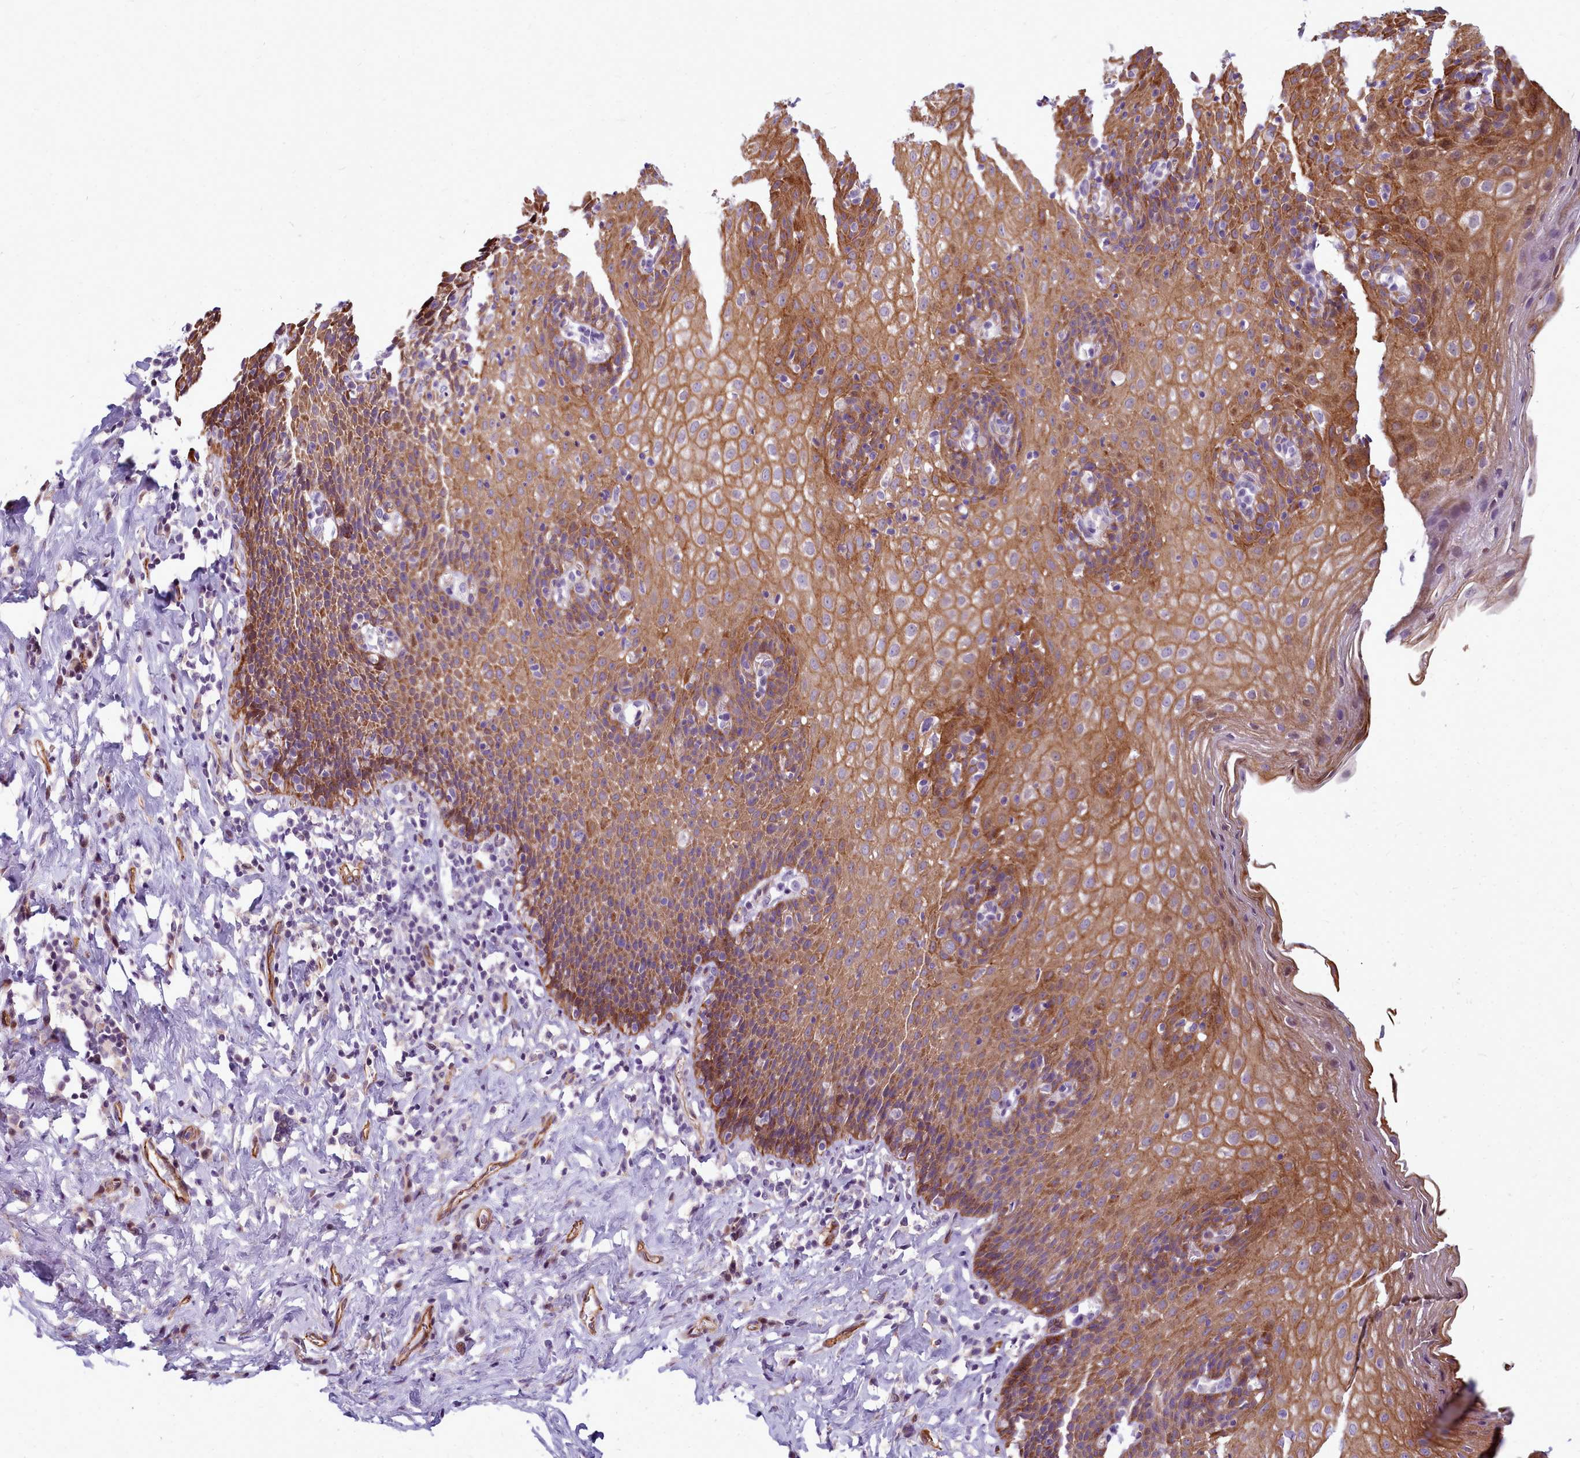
{"staining": {"intensity": "moderate", "quantity": ">75%", "location": "cytoplasmic/membranous,nuclear"}, "tissue": "esophagus", "cell_type": "Squamous epithelial cells", "image_type": "normal", "snomed": [{"axis": "morphology", "description": "Normal tissue, NOS"}, {"axis": "topography", "description": "Esophagus"}], "caption": "A photomicrograph showing moderate cytoplasmic/membranous,nuclear positivity in approximately >75% of squamous epithelial cells in normal esophagus, as visualized by brown immunohistochemical staining.", "gene": "TTC5", "patient": {"sex": "female", "age": 61}}